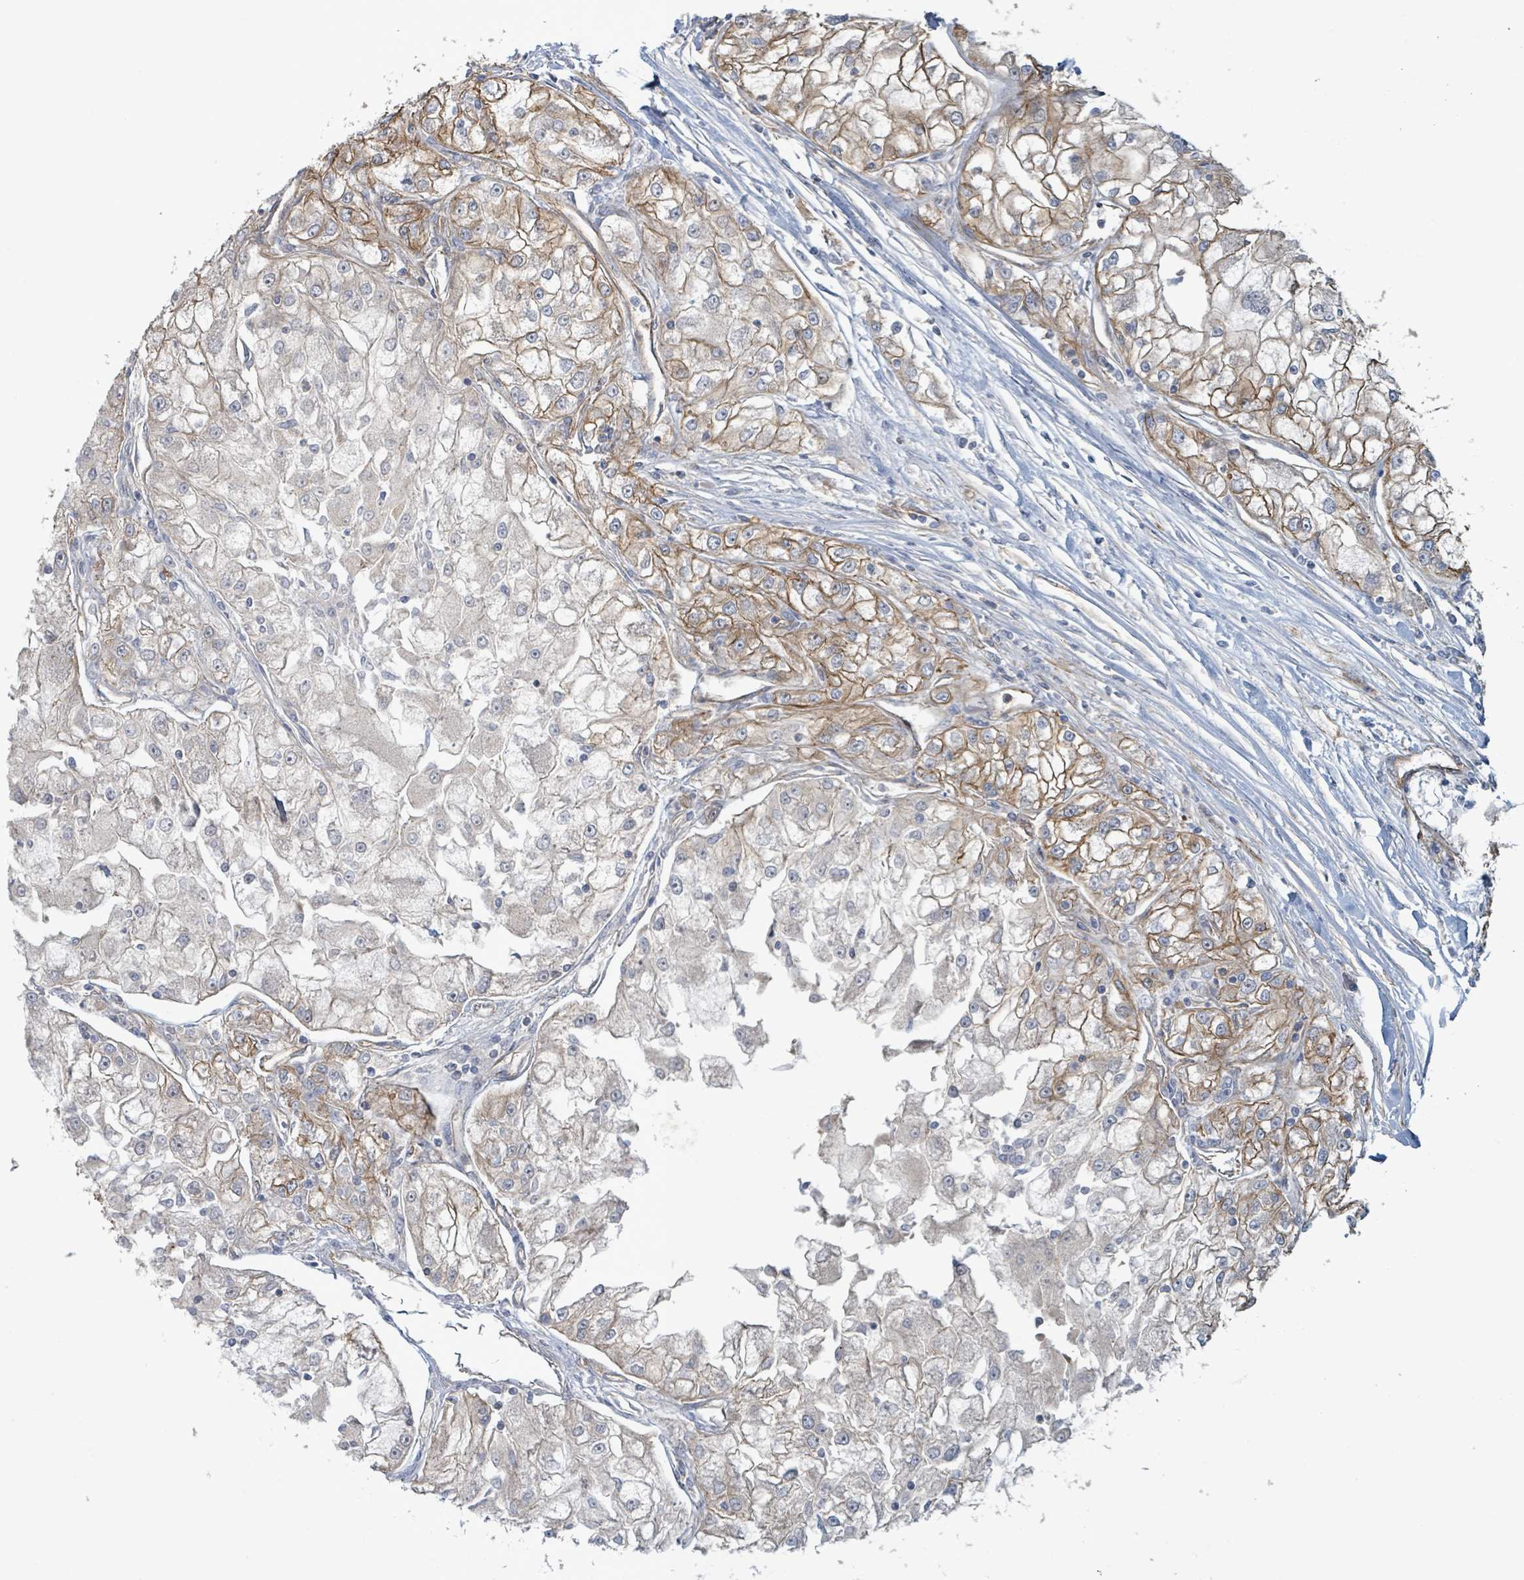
{"staining": {"intensity": "moderate", "quantity": "25%-75%", "location": "cytoplasmic/membranous"}, "tissue": "renal cancer", "cell_type": "Tumor cells", "image_type": "cancer", "snomed": [{"axis": "morphology", "description": "Adenocarcinoma, NOS"}, {"axis": "topography", "description": "Kidney"}], "caption": "The immunohistochemical stain labels moderate cytoplasmic/membranous expression in tumor cells of renal cancer (adenocarcinoma) tissue.", "gene": "LDOC1", "patient": {"sex": "female", "age": 72}}